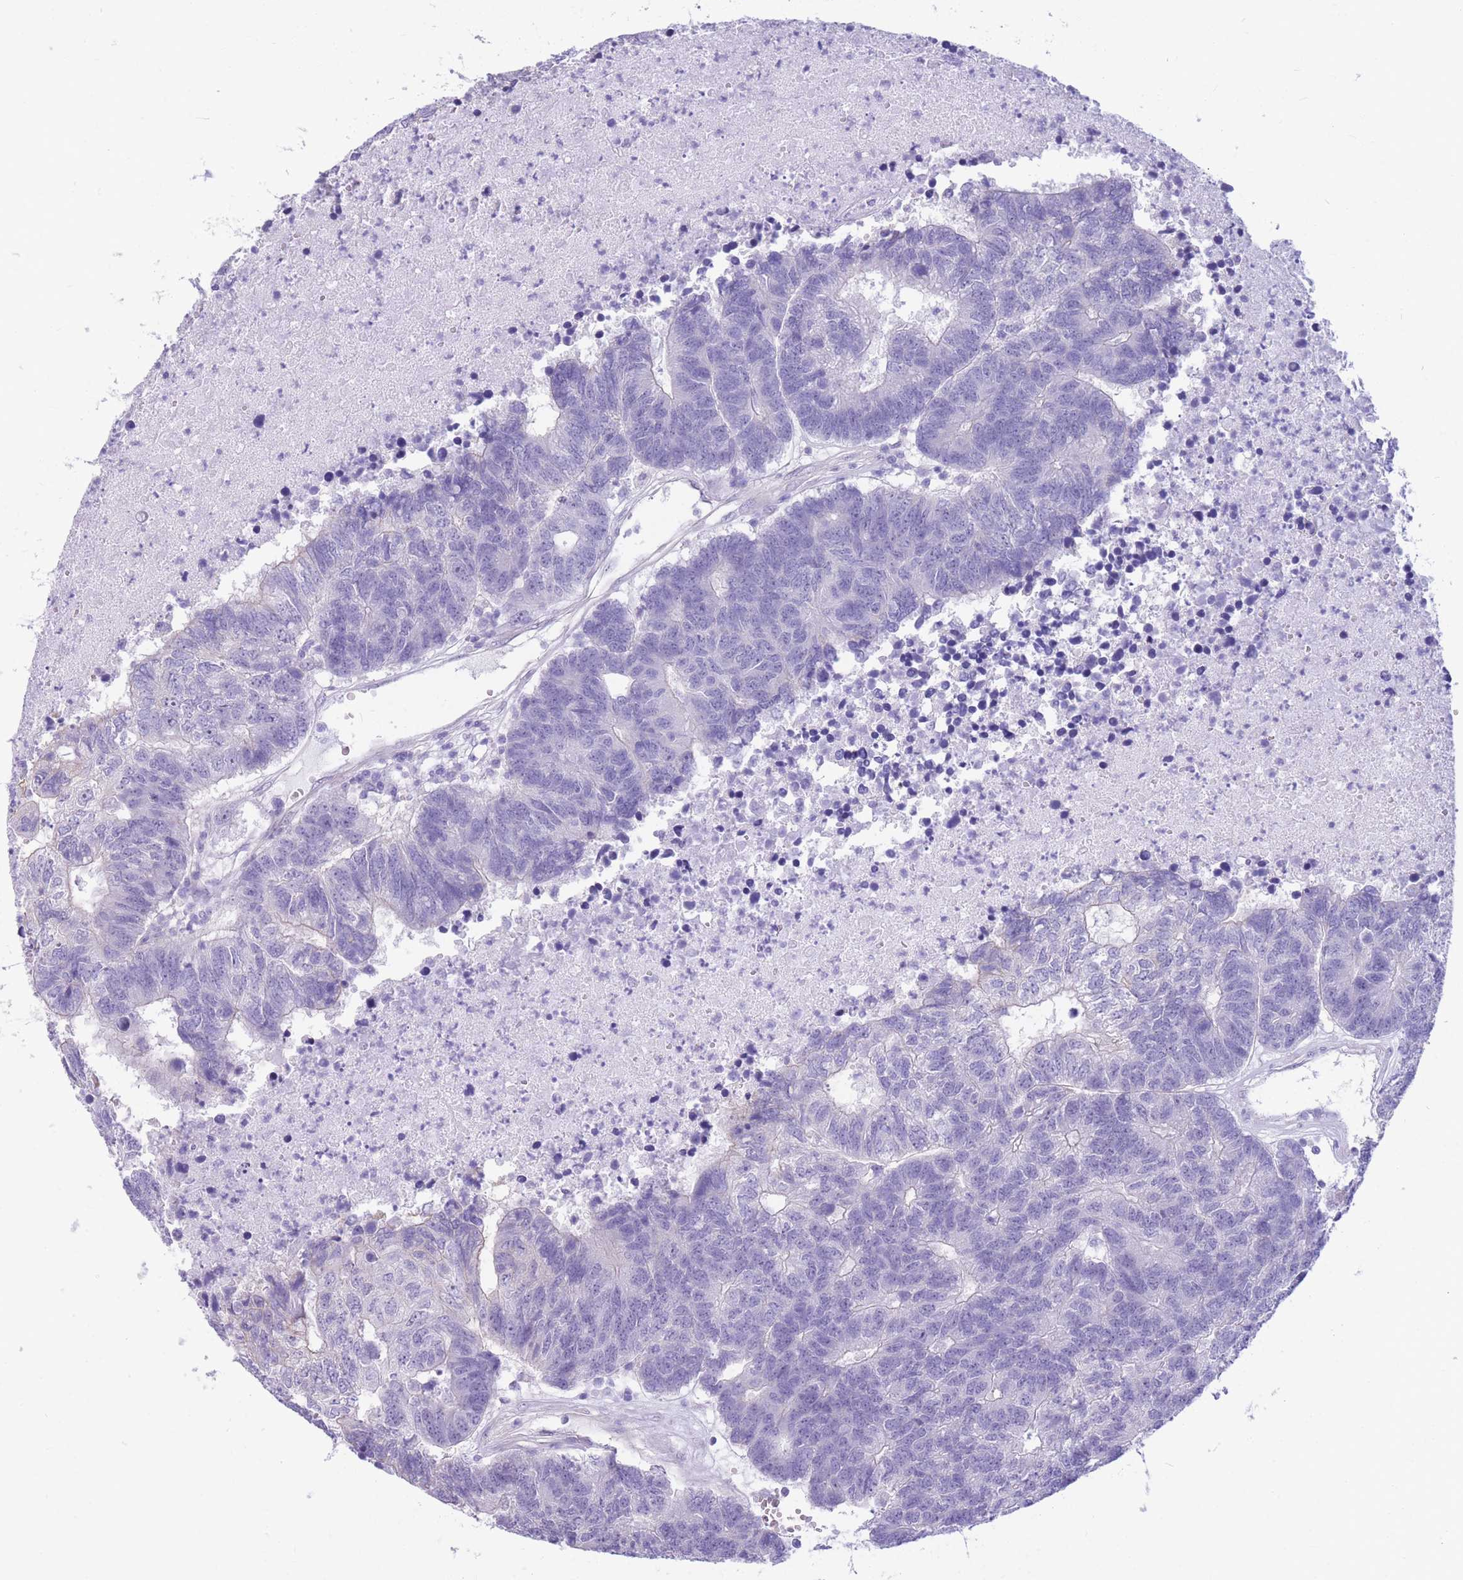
{"staining": {"intensity": "negative", "quantity": "none", "location": "none"}, "tissue": "colorectal cancer", "cell_type": "Tumor cells", "image_type": "cancer", "snomed": [{"axis": "morphology", "description": "Adenocarcinoma, NOS"}, {"axis": "topography", "description": "Colon"}], "caption": "Immunohistochemistry (IHC) photomicrograph of adenocarcinoma (colorectal) stained for a protein (brown), which demonstrates no staining in tumor cells.", "gene": "ZNF311", "patient": {"sex": "female", "age": 48}}